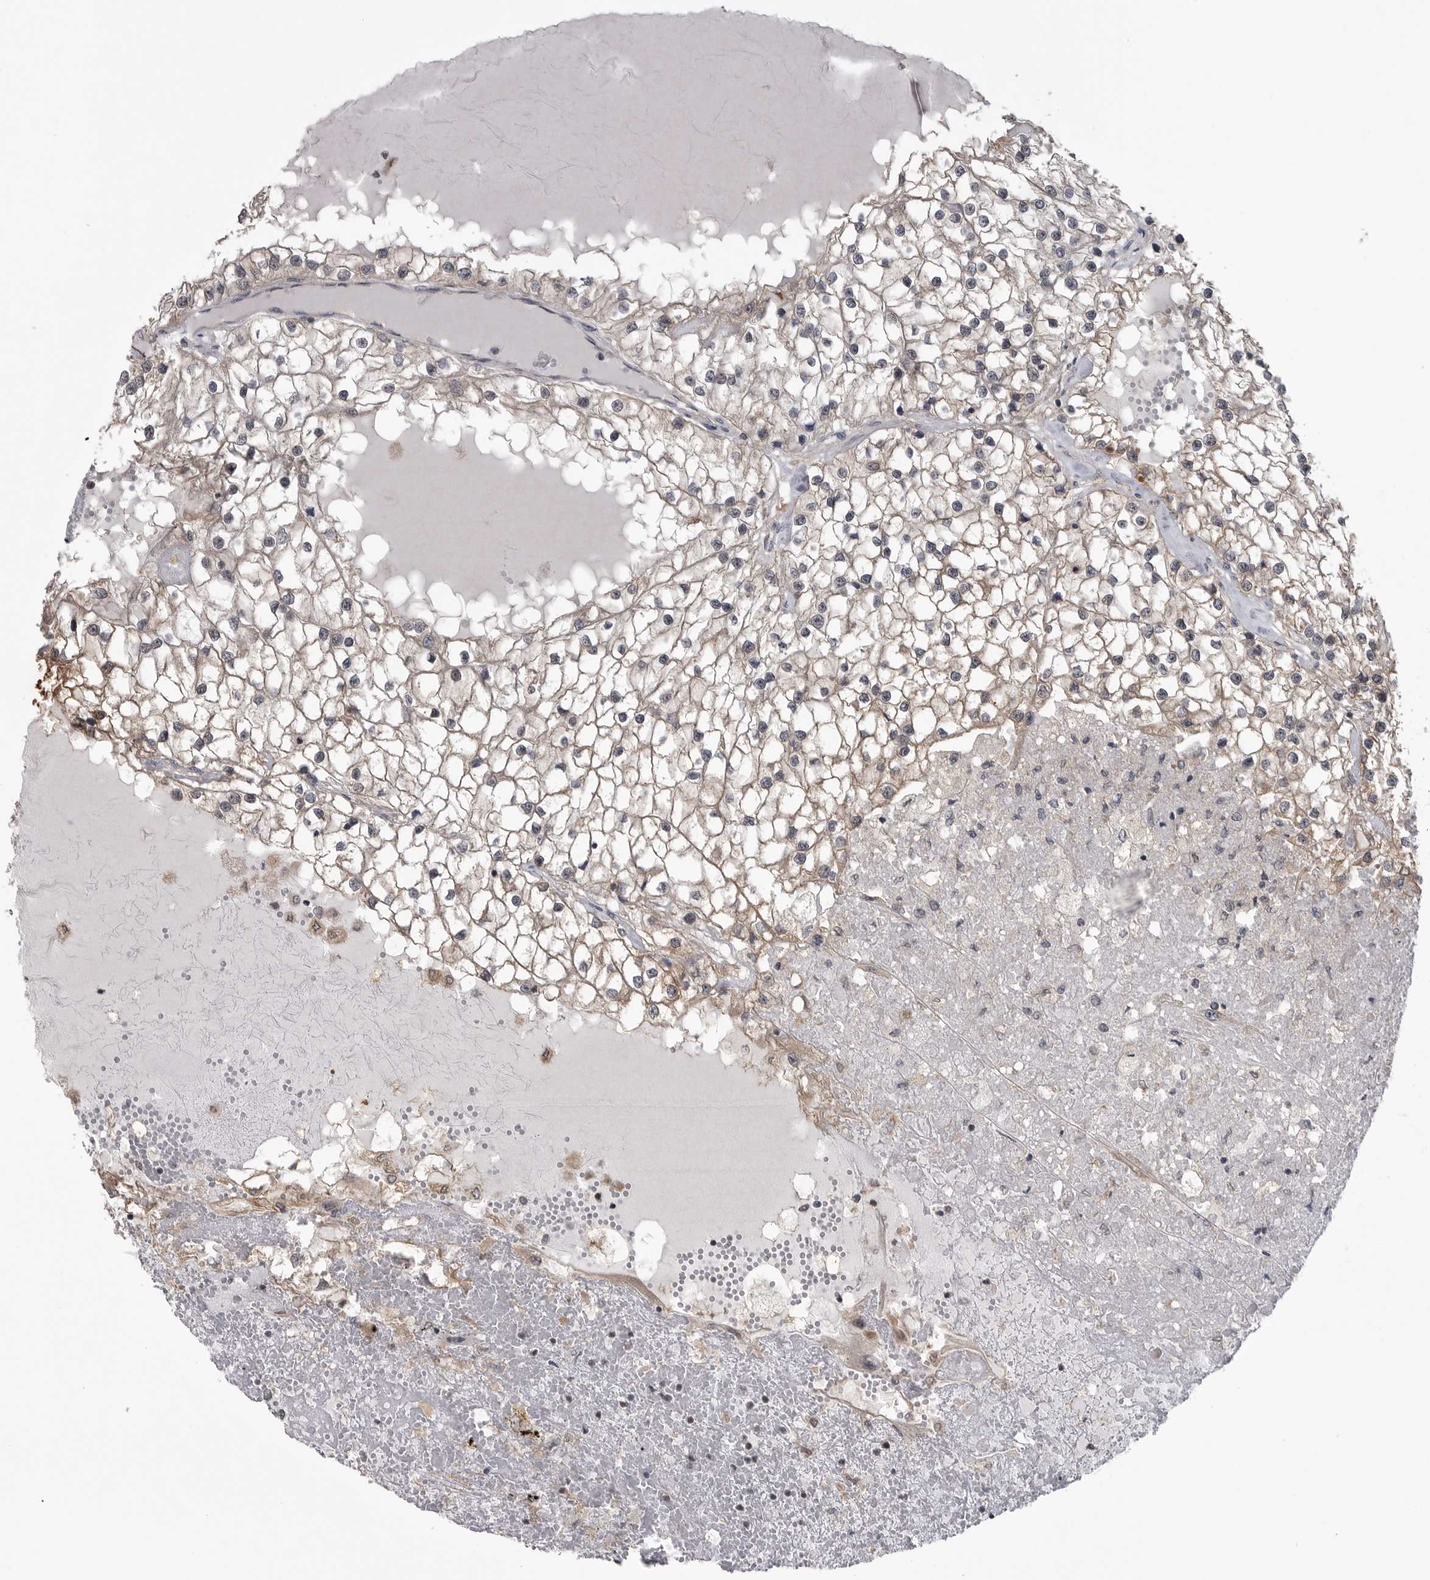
{"staining": {"intensity": "negative", "quantity": "none", "location": "none"}, "tissue": "renal cancer", "cell_type": "Tumor cells", "image_type": "cancer", "snomed": [{"axis": "morphology", "description": "Adenocarcinoma, NOS"}, {"axis": "topography", "description": "Kidney"}], "caption": "This is an IHC photomicrograph of human renal cancer (adenocarcinoma). There is no positivity in tumor cells.", "gene": "MAPK13", "patient": {"sex": "male", "age": 68}}